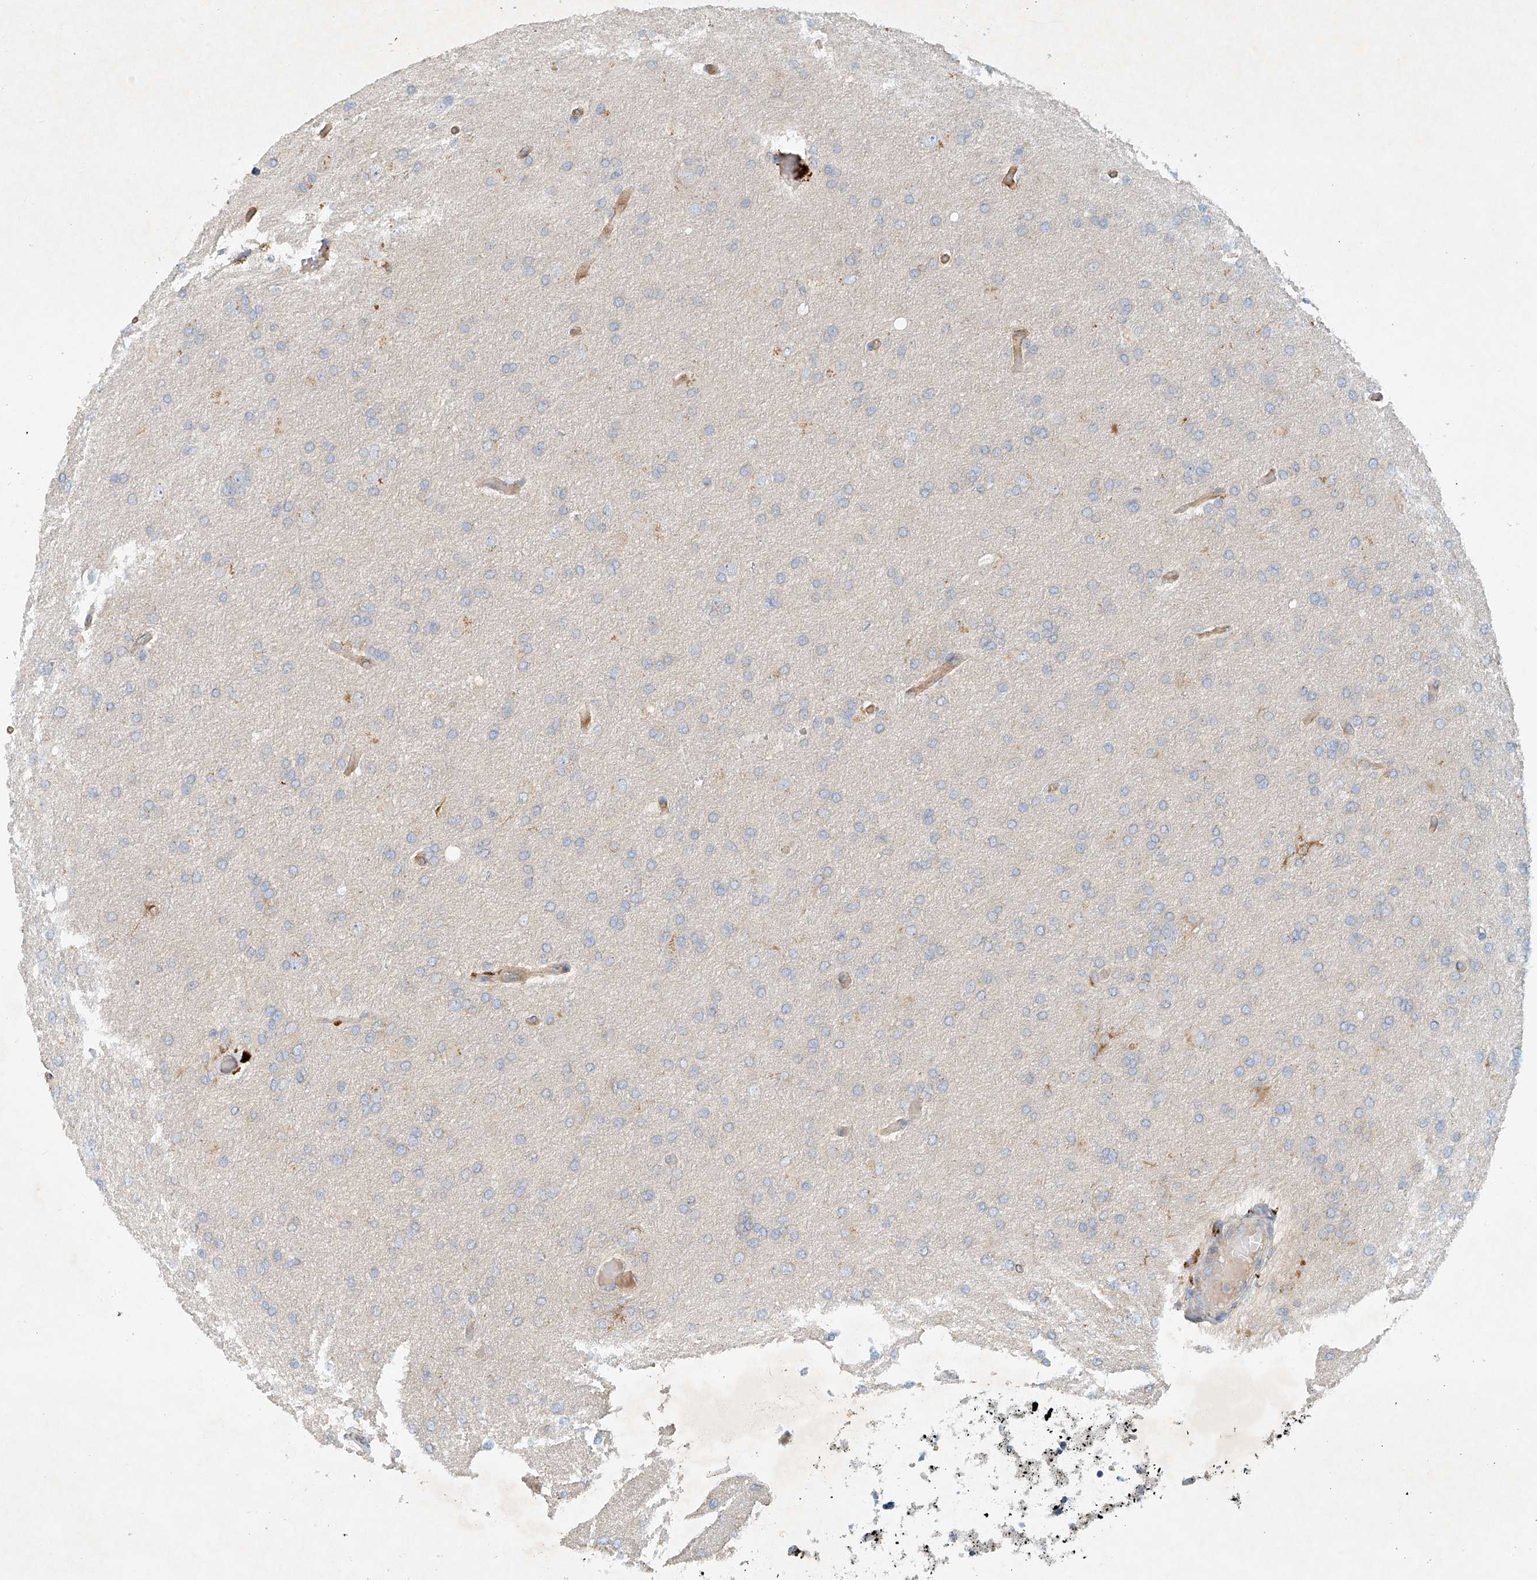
{"staining": {"intensity": "negative", "quantity": "none", "location": "none"}, "tissue": "glioma", "cell_type": "Tumor cells", "image_type": "cancer", "snomed": [{"axis": "morphology", "description": "Glioma, malignant, High grade"}, {"axis": "topography", "description": "Cerebral cortex"}], "caption": "High magnification brightfield microscopy of glioma stained with DAB (brown) and counterstained with hematoxylin (blue): tumor cells show no significant staining.", "gene": "LYRM9", "patient": {"sex": "female", "age": 36}}